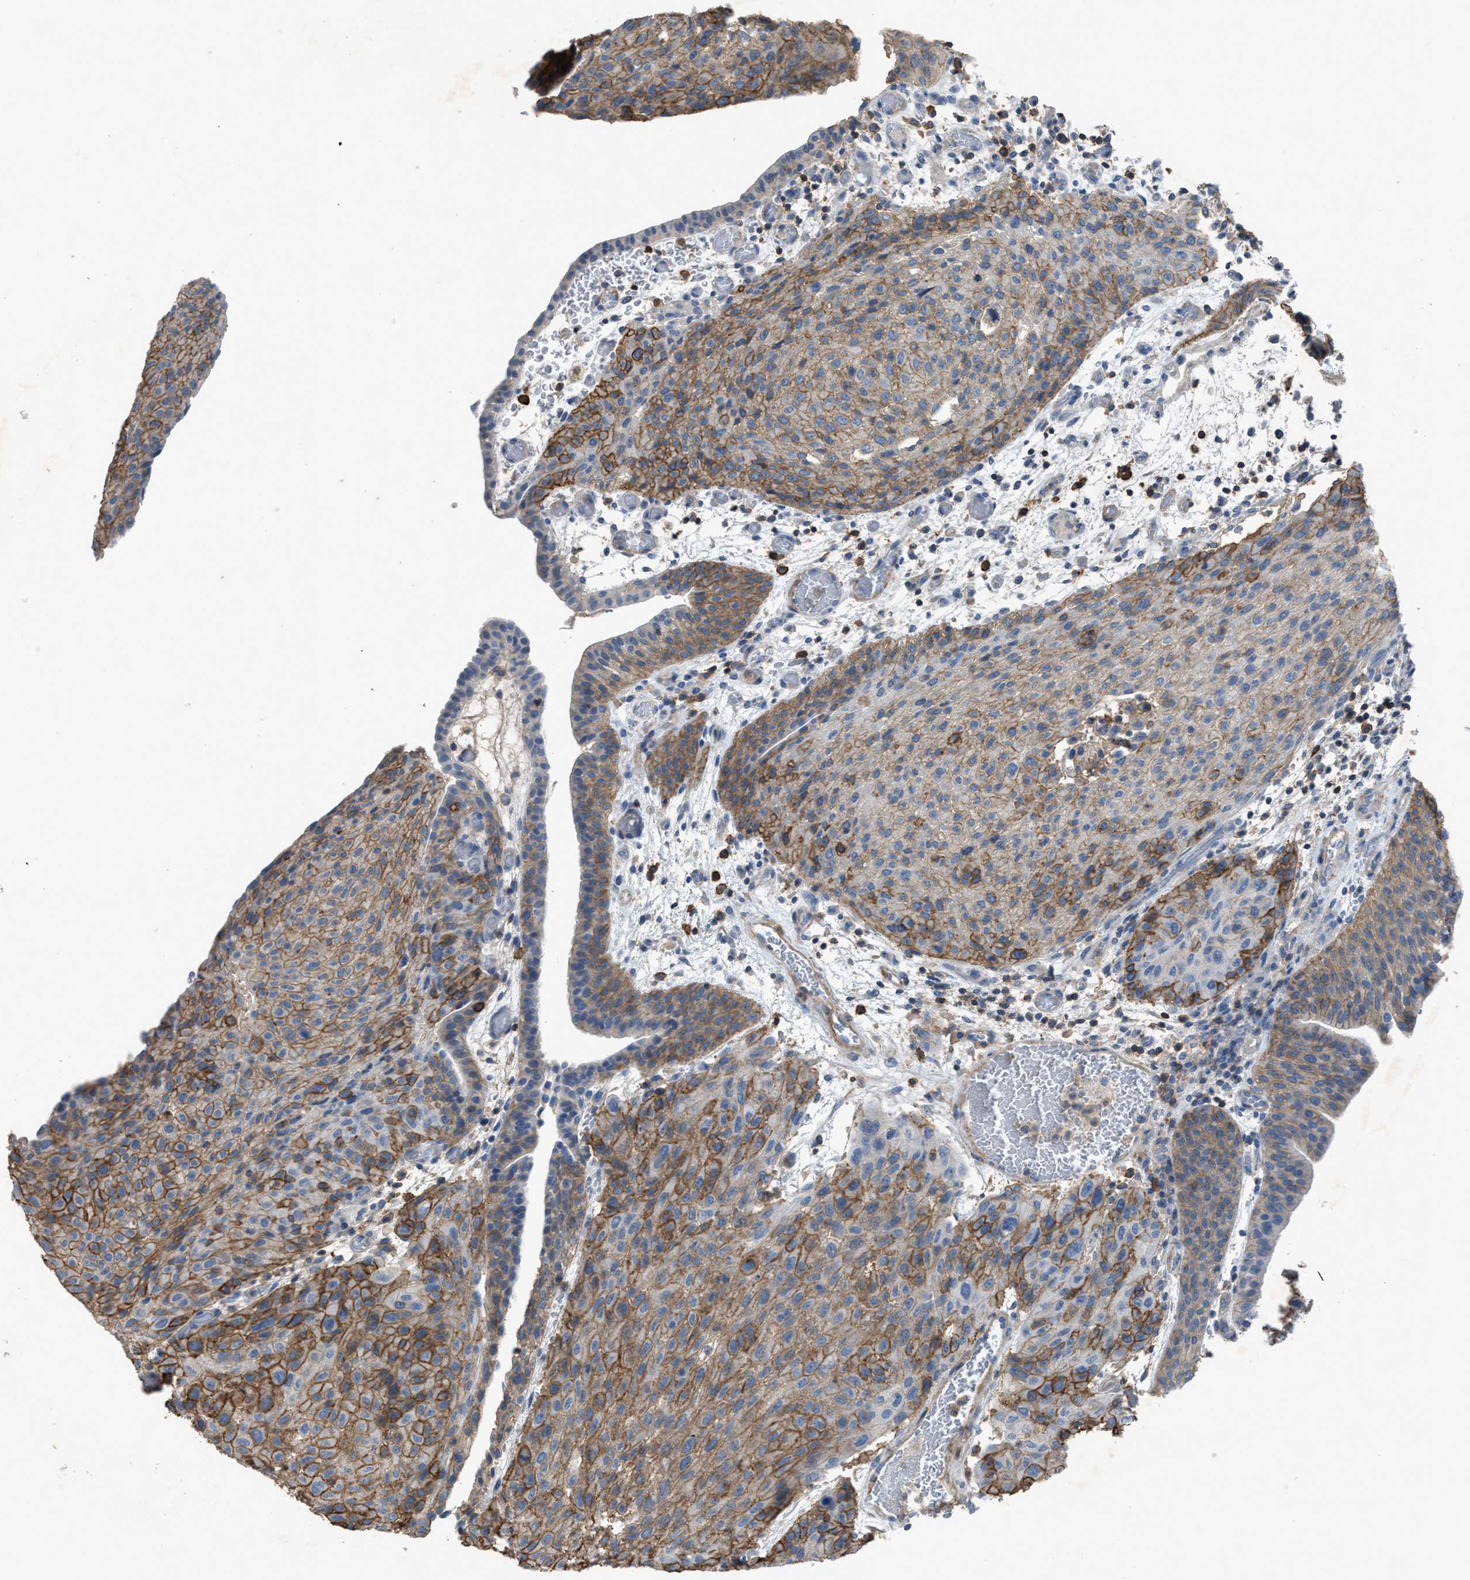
{"staining": {"intensity": "strong", "quantity": ">75%", "location": "cytoplasmic/membranous"}, "tissue": "urothelial cancer", "cell_type": "Tumor cells", "image_type": "cancer", "snomed": [{"axis": "morphology", "description": "Urothelial carcinoma, Low grade"}, {"axis": "morphology", "description": "Urothelial carcinoma, High grade"}, {"axis": "topography", "description": "Urinary bladder"}], "caption": "Immunohistochemical staining of human high-grade urothelial carcinoma reveals high levels of strong cytoplasmic/membranous expression in approximately >75% of tumor cells.", "gene": "OR51E1", "patient": {"sex": "male", "age": 35}}